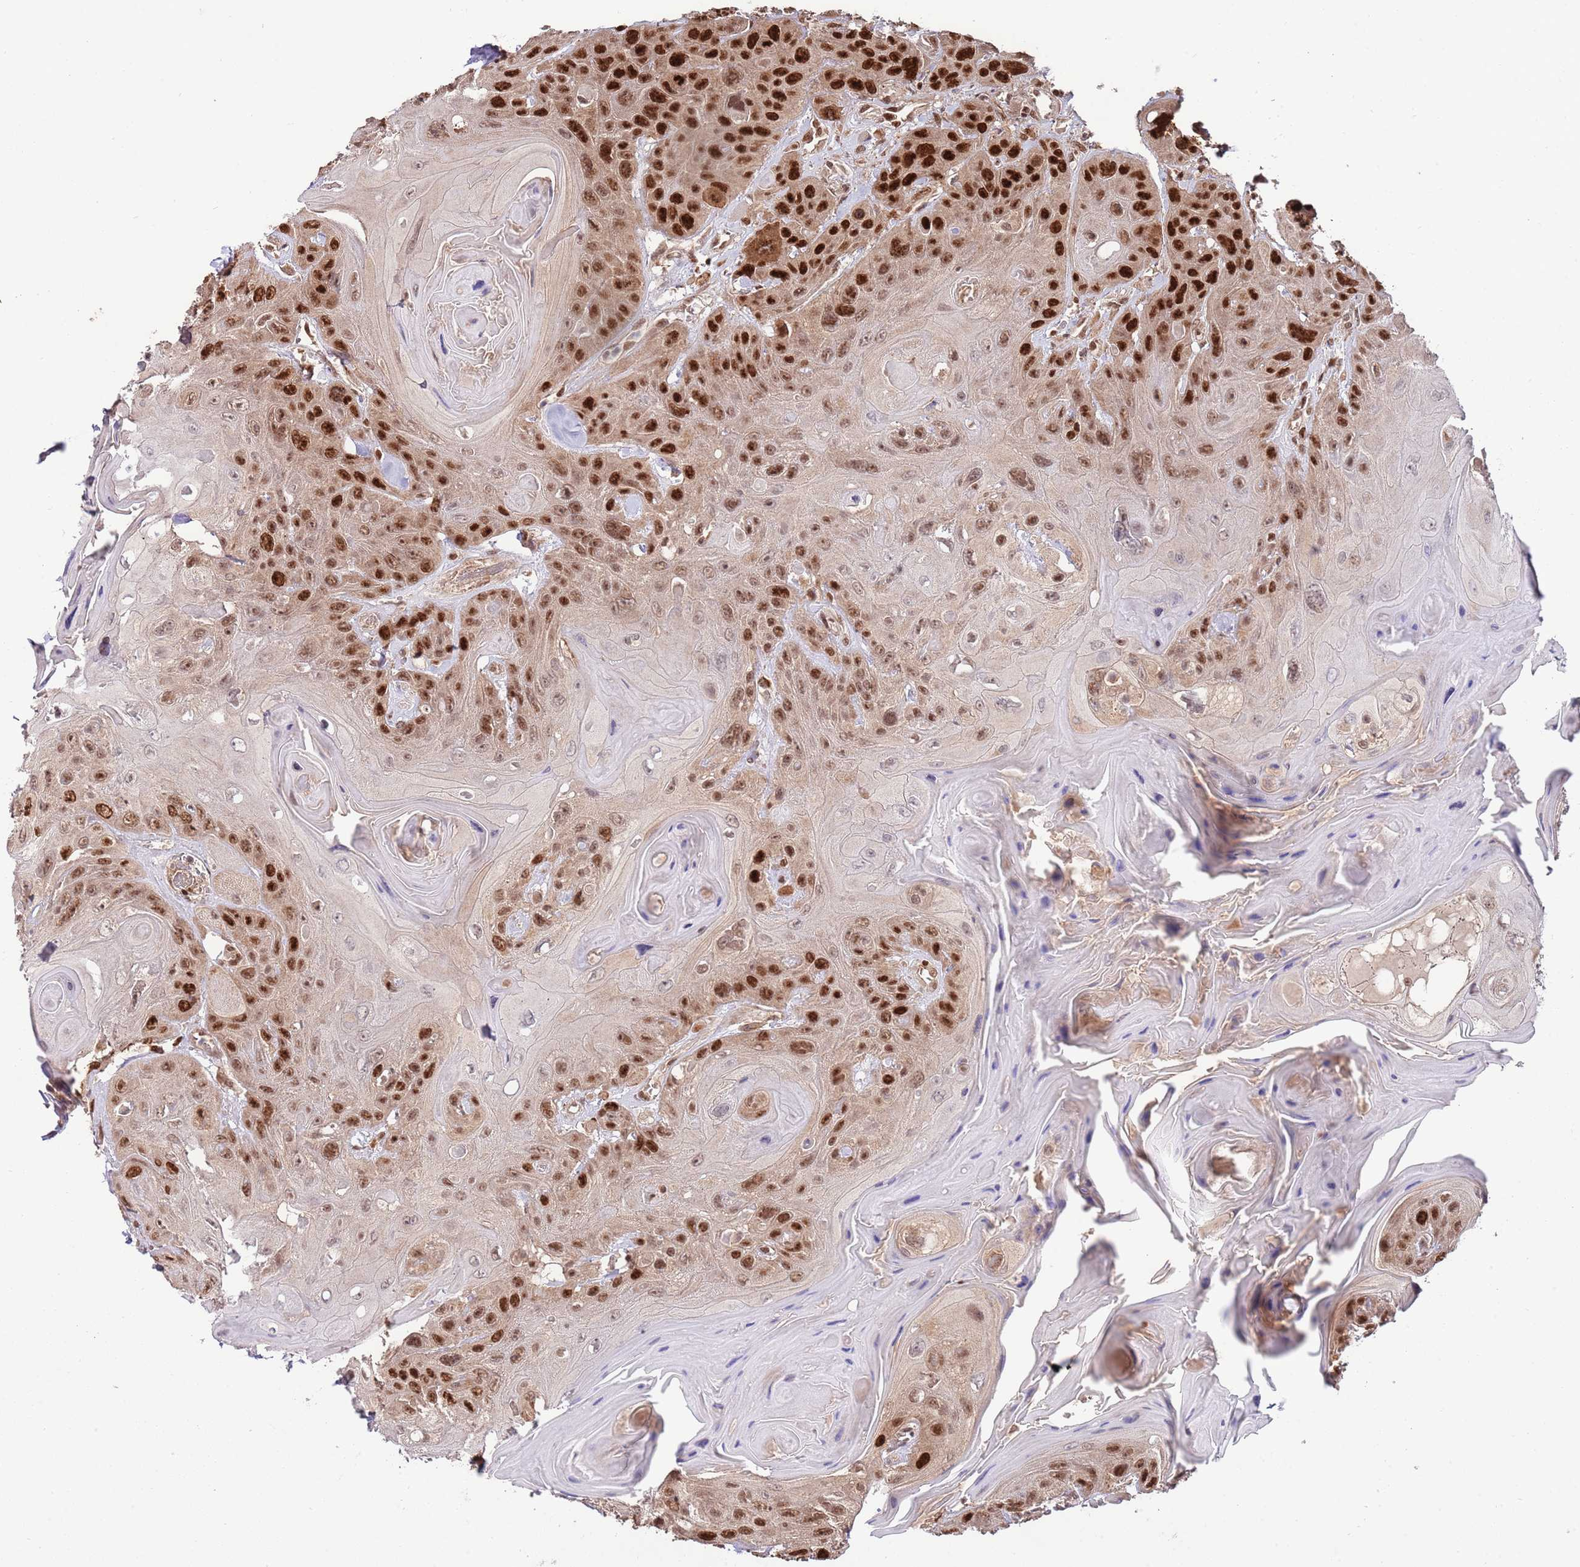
{"staining": {"intensity": "strong", "quantity": ">75%", "location": "nuclear"}, "tissue": "head and neck cancer", "cell_type": "Tumor cells", "image_type": "cancer", "snomed": [{"axis": "morphology", "description": "Squamous cell carcinoma, NOS"}, {"axis": "topography", "description": "Head-Neck"}], "caption": "Immunohistochemical staining of human head and neck cancer demonstrates high levels of strong nuclear positivity in about >75% of tumor cells.", "gene": "RIF1", "patient": {"sex": "female", "age": 59}}